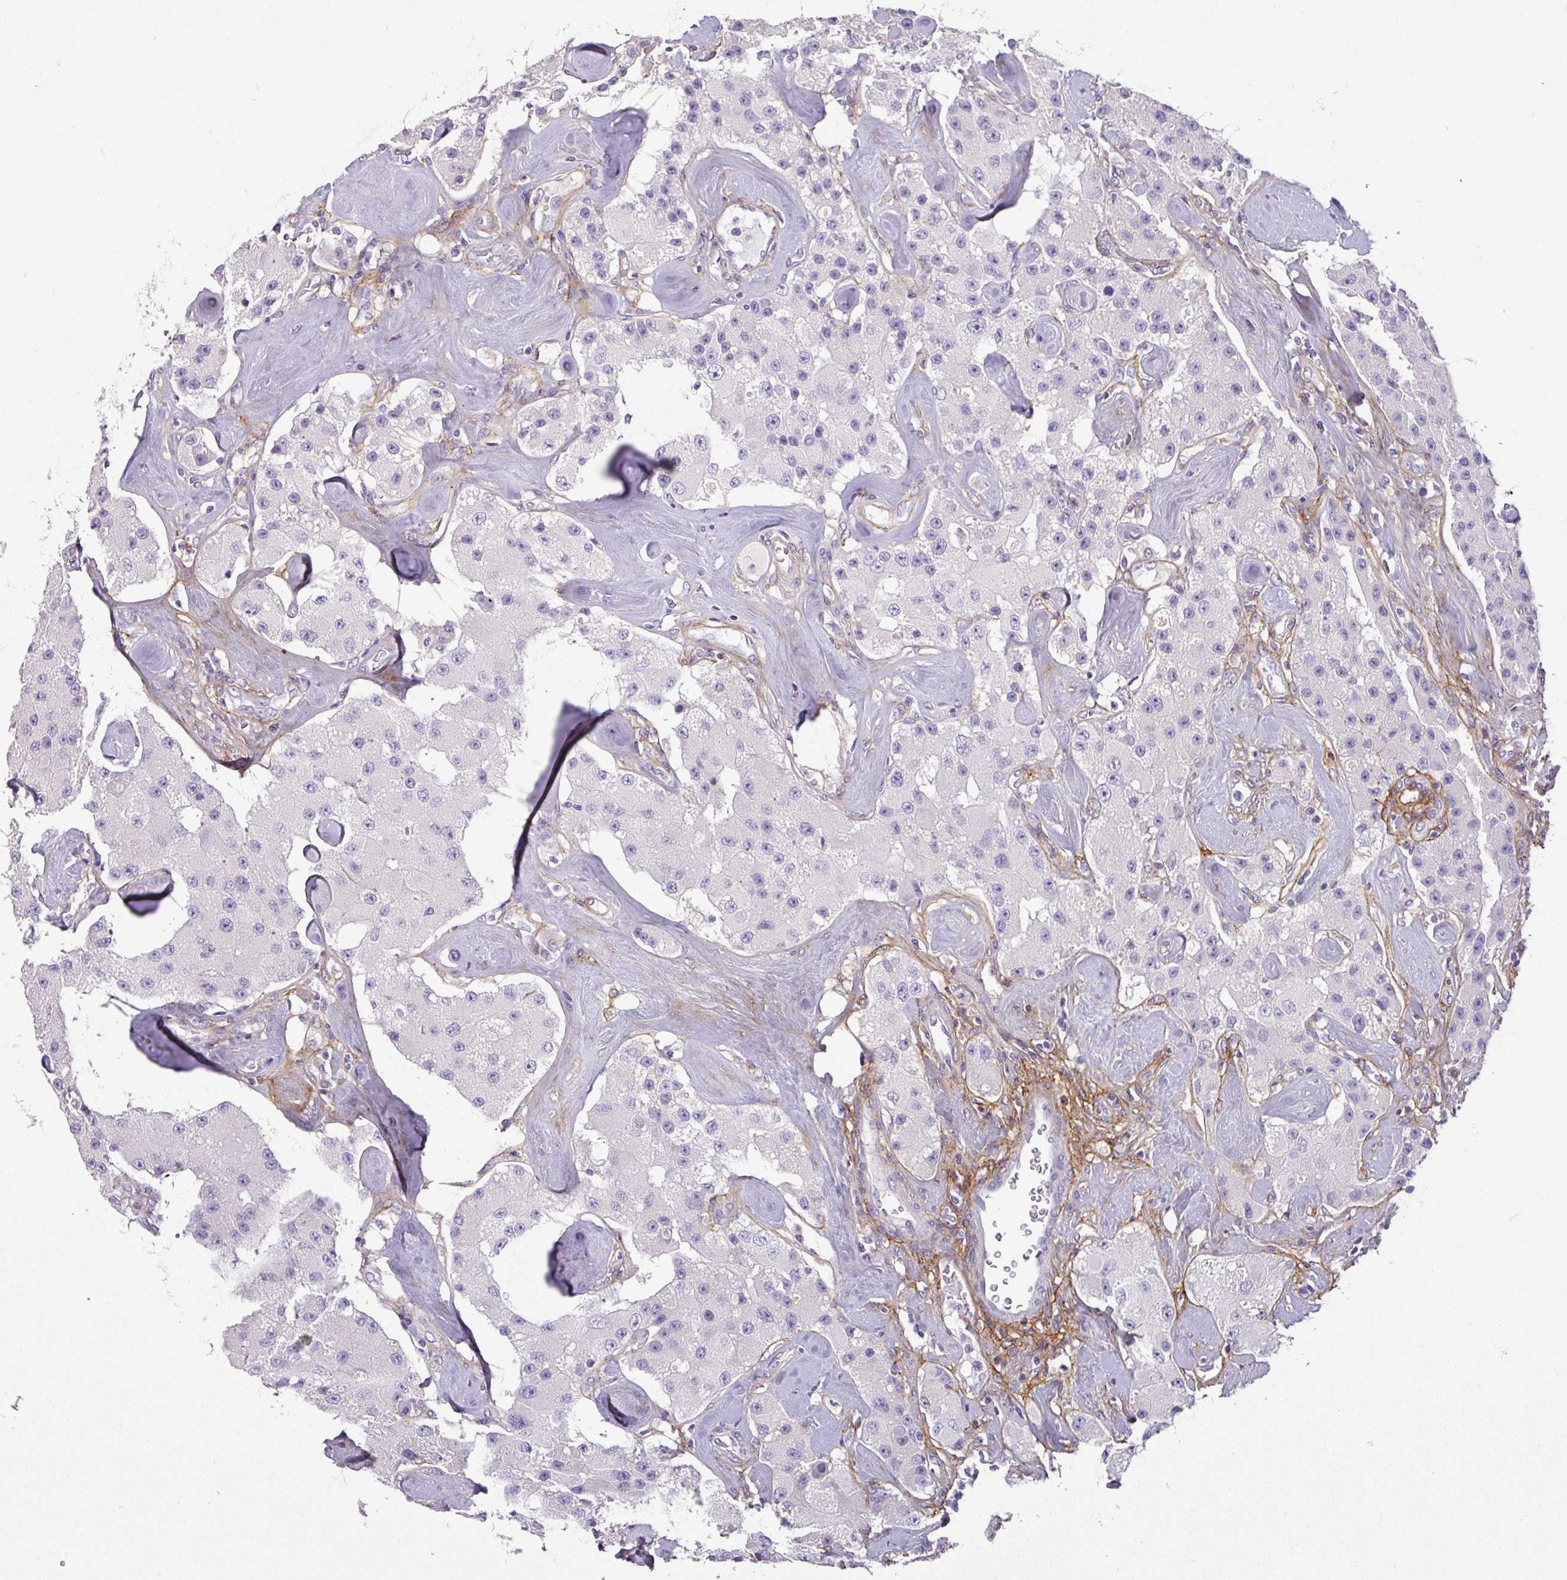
{"staining": {"intensity": "negative", "quantity": "none", "location": "none"}, "tissue": "carcinoid", "cell_type": "Tumor cells", "image_type": "cancer", "snomed": [{"axis": "morphology", "description": "Carcinoid, malignant, NOS"}, {"axis": "topography", "description": "Pancreas"}], "caption": "Tumor cells show no significant expression in carcinoid. Brightfield microscopy of immunohistochemistry (IHC) stained with DAB (brown) and hematoxylin (blue), captured at high magnification.", "gene": "PARD6G", "patient": {"sex": "male", "age": 41}}